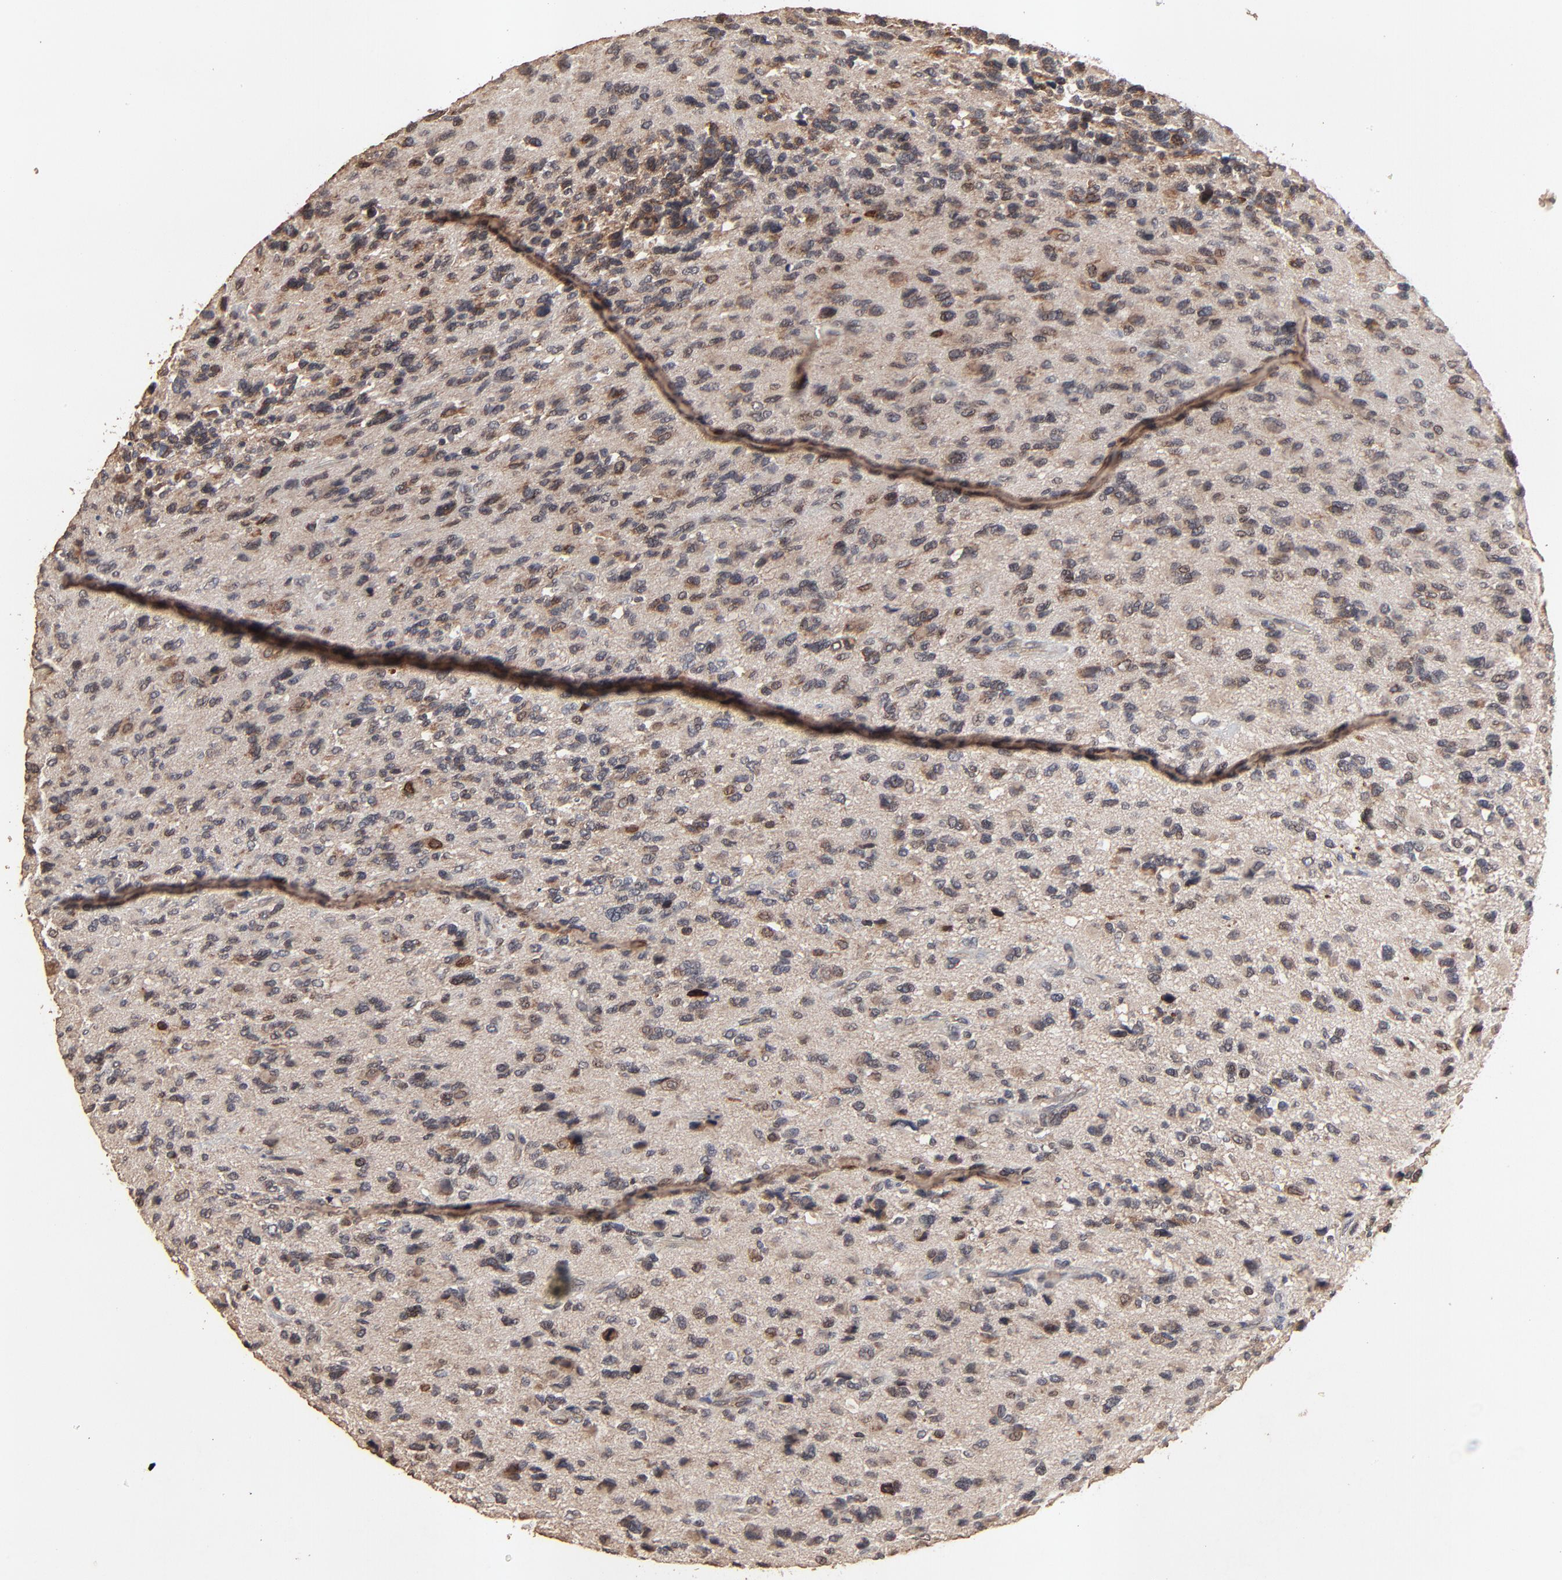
{"staining": {"intensity": "weak", "quantity": "<25%", "location": "cytoplasmic/membranous,nuclear"}, "tissue": "glioma", "cell_type": "Tumor cells", "image_type": "cancer", "snomed": [{"axis": "morphology", "description": "Glioma, malignant, High grade"}, {"axis": "topography", "description": "Brain"}], "caption": "Tumor cells show no significant expression in glioma.", "gene": "FAM227A", "patient": {"sex": "male", "age": 69}}